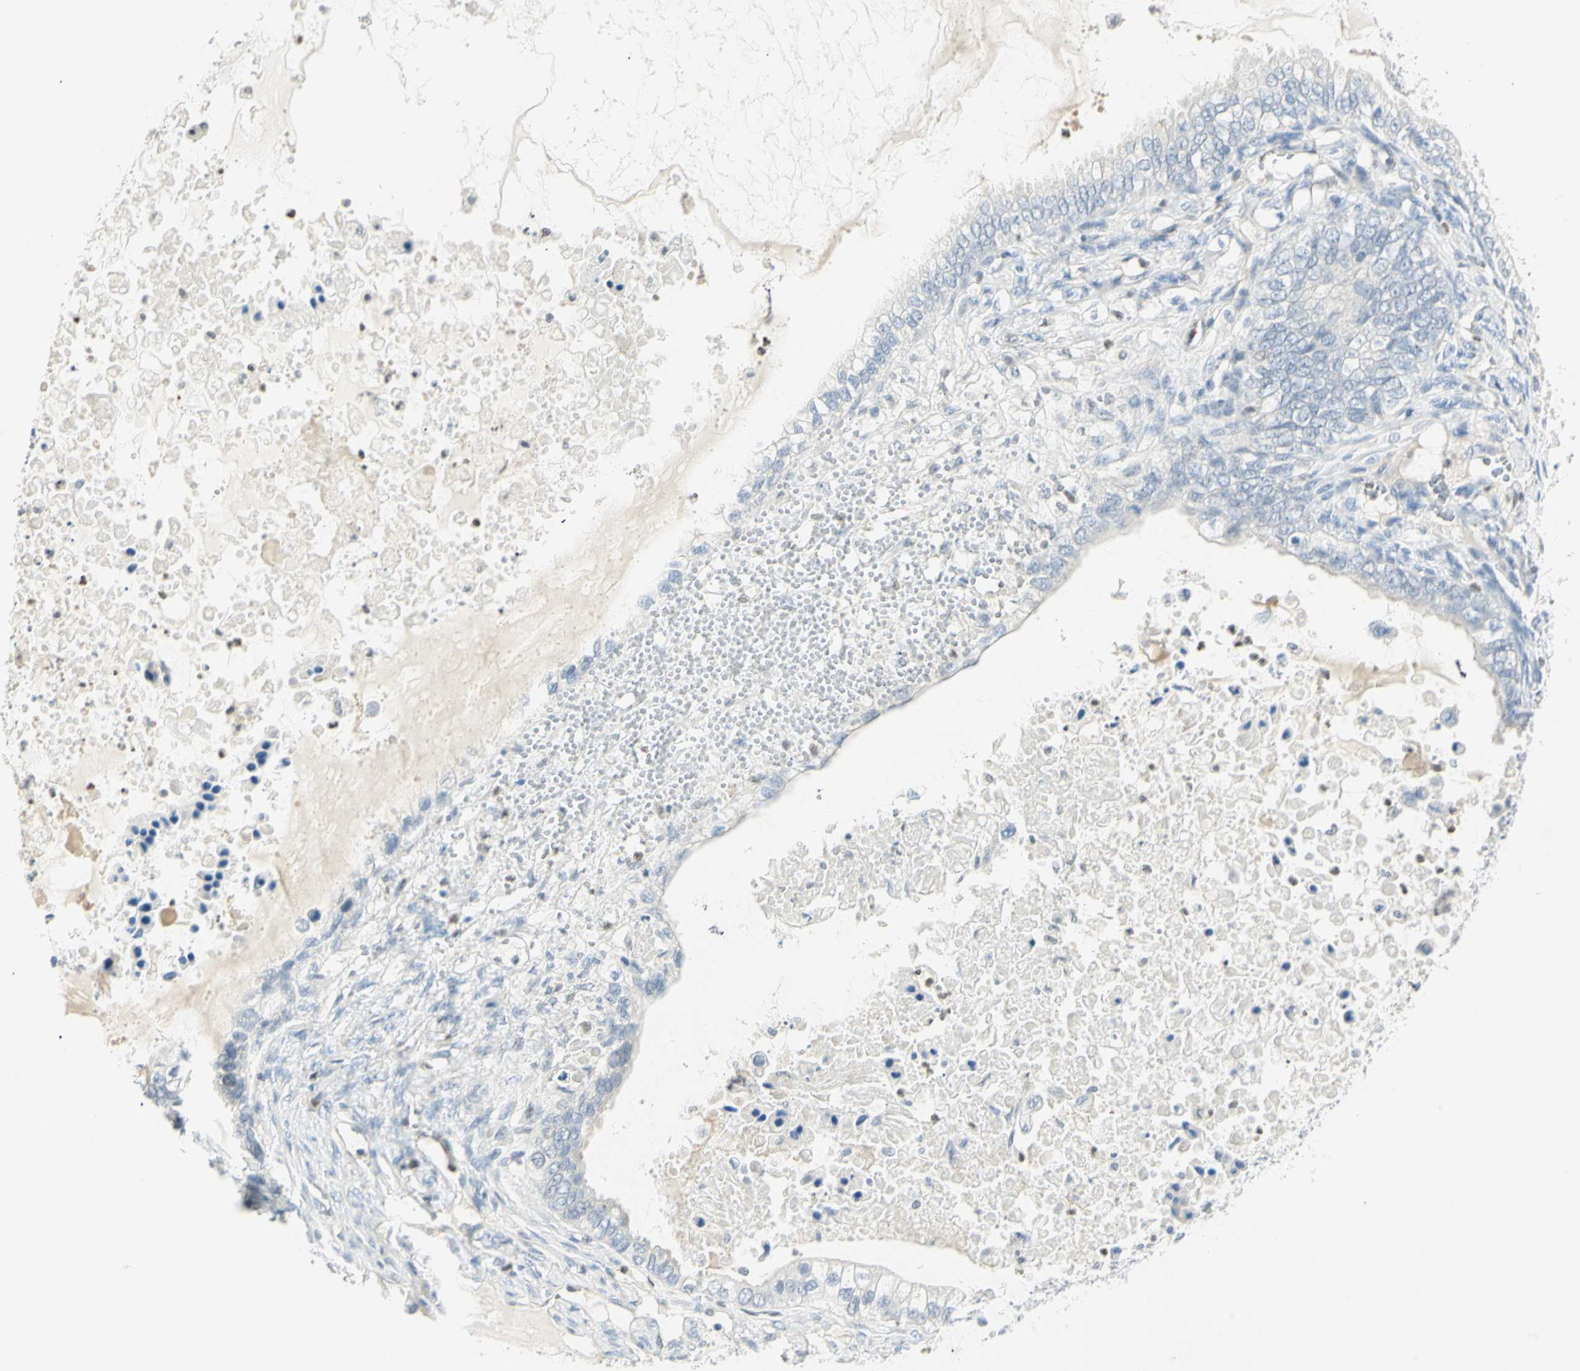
{"staining": {"intensity": "negative", "quantity": "none", "location": "none"}, "tissue": "ovarian cancer", "cell_type": "Tumor cells", "image_type": "cancer", "snomed": [{"axis": "morphology", "description": "Cystadenocarcinoma, mucinous, NOS"}, {"axis": "topography", "description": "Ovary"}], "caption": "Image shows no significant protein expression in tumor cells of ovarian cancer.", "gene": "MLLT10", "patient": {"sex": "female", "age": 80}}